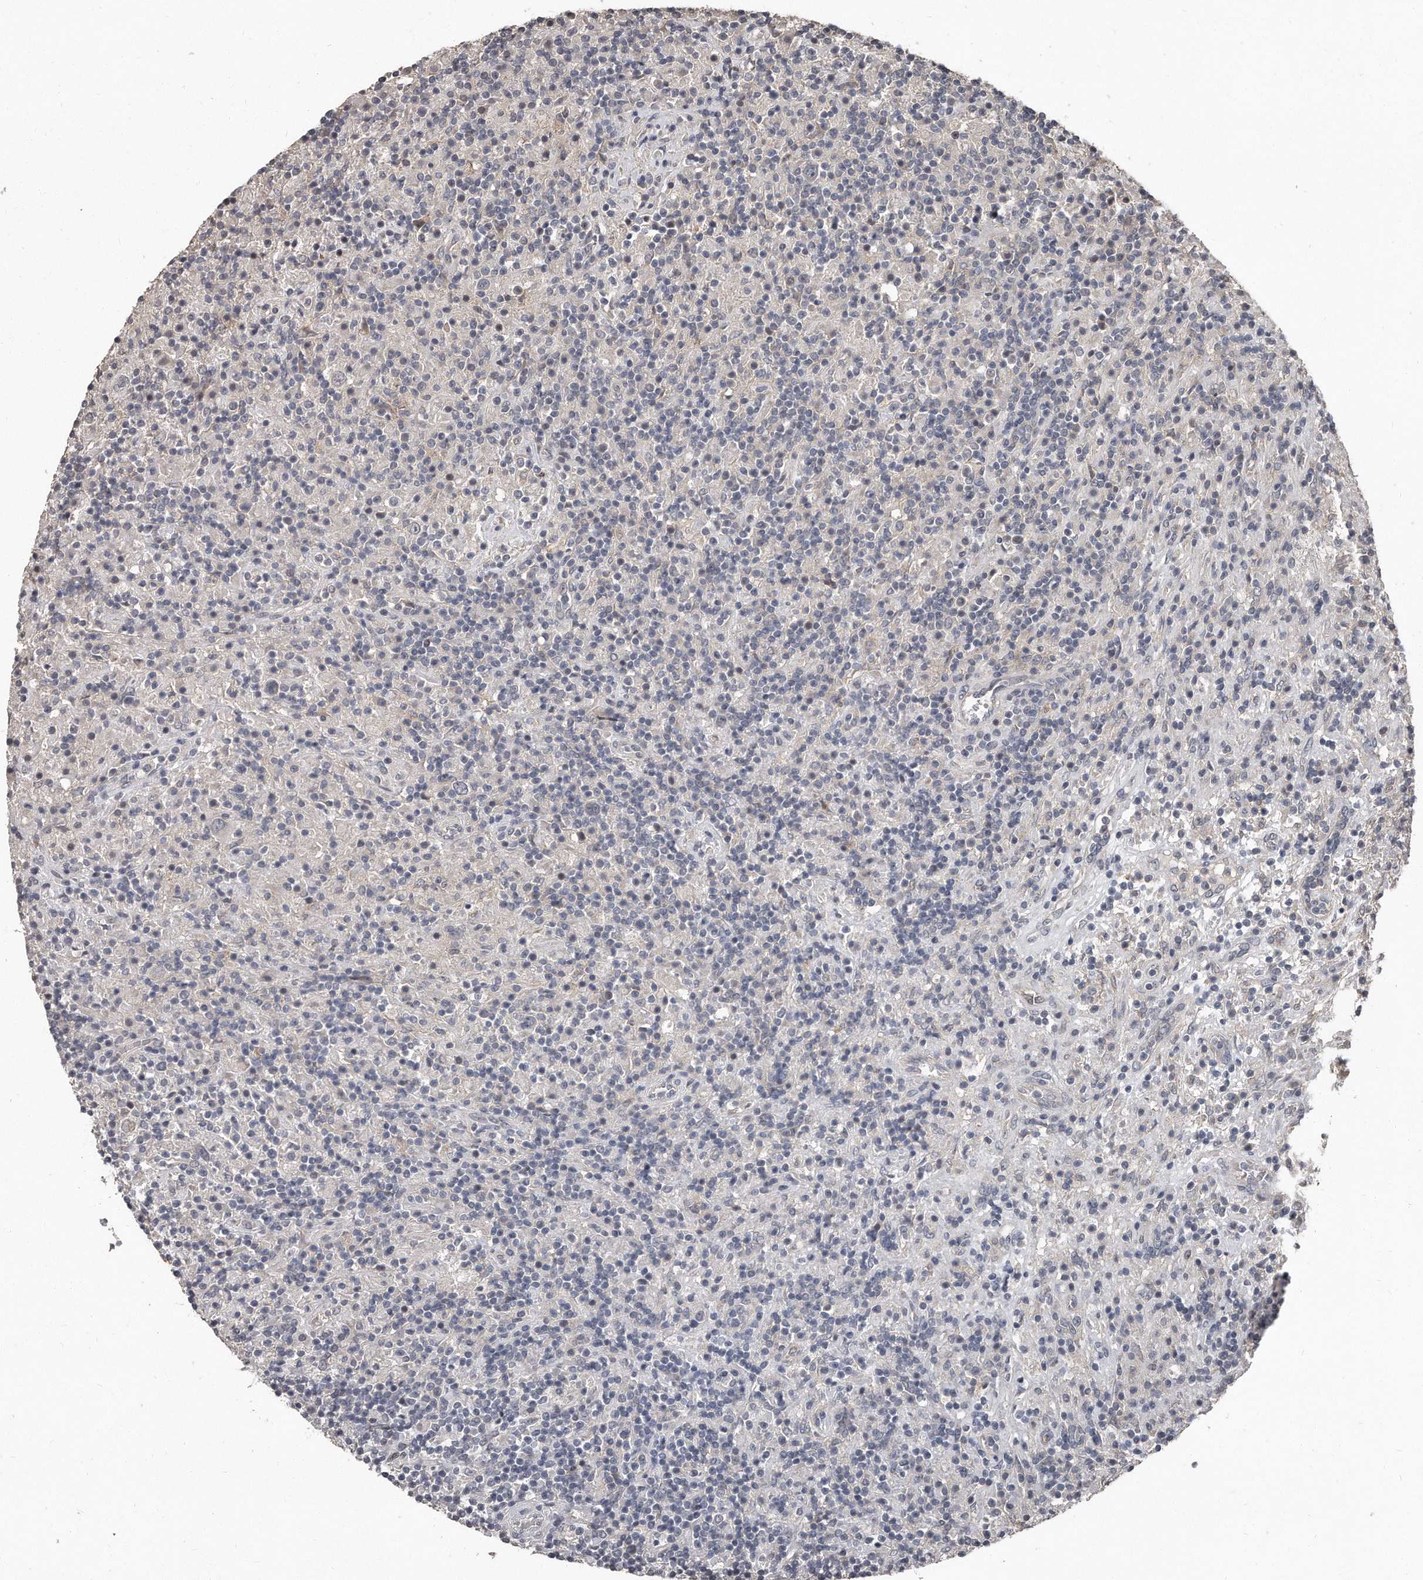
{"staining": {"intensity": "negative", "quantity": "none", "location": "none"}, "tissue": "lymphoma", "cell_type": "Tumor cells", "image_type": "cancer", "snomed": [{"axis": "morphology", "description": "Hodgkin's disease, NOS"}, {"axis": "topography", "description": "Lymph node"}], "caption": "Image shows no protein positivity in tumor cells of Hodgkin's disease tissue.", "gene": "GRB10", "patient": {"sex": "male", "age": 70}}